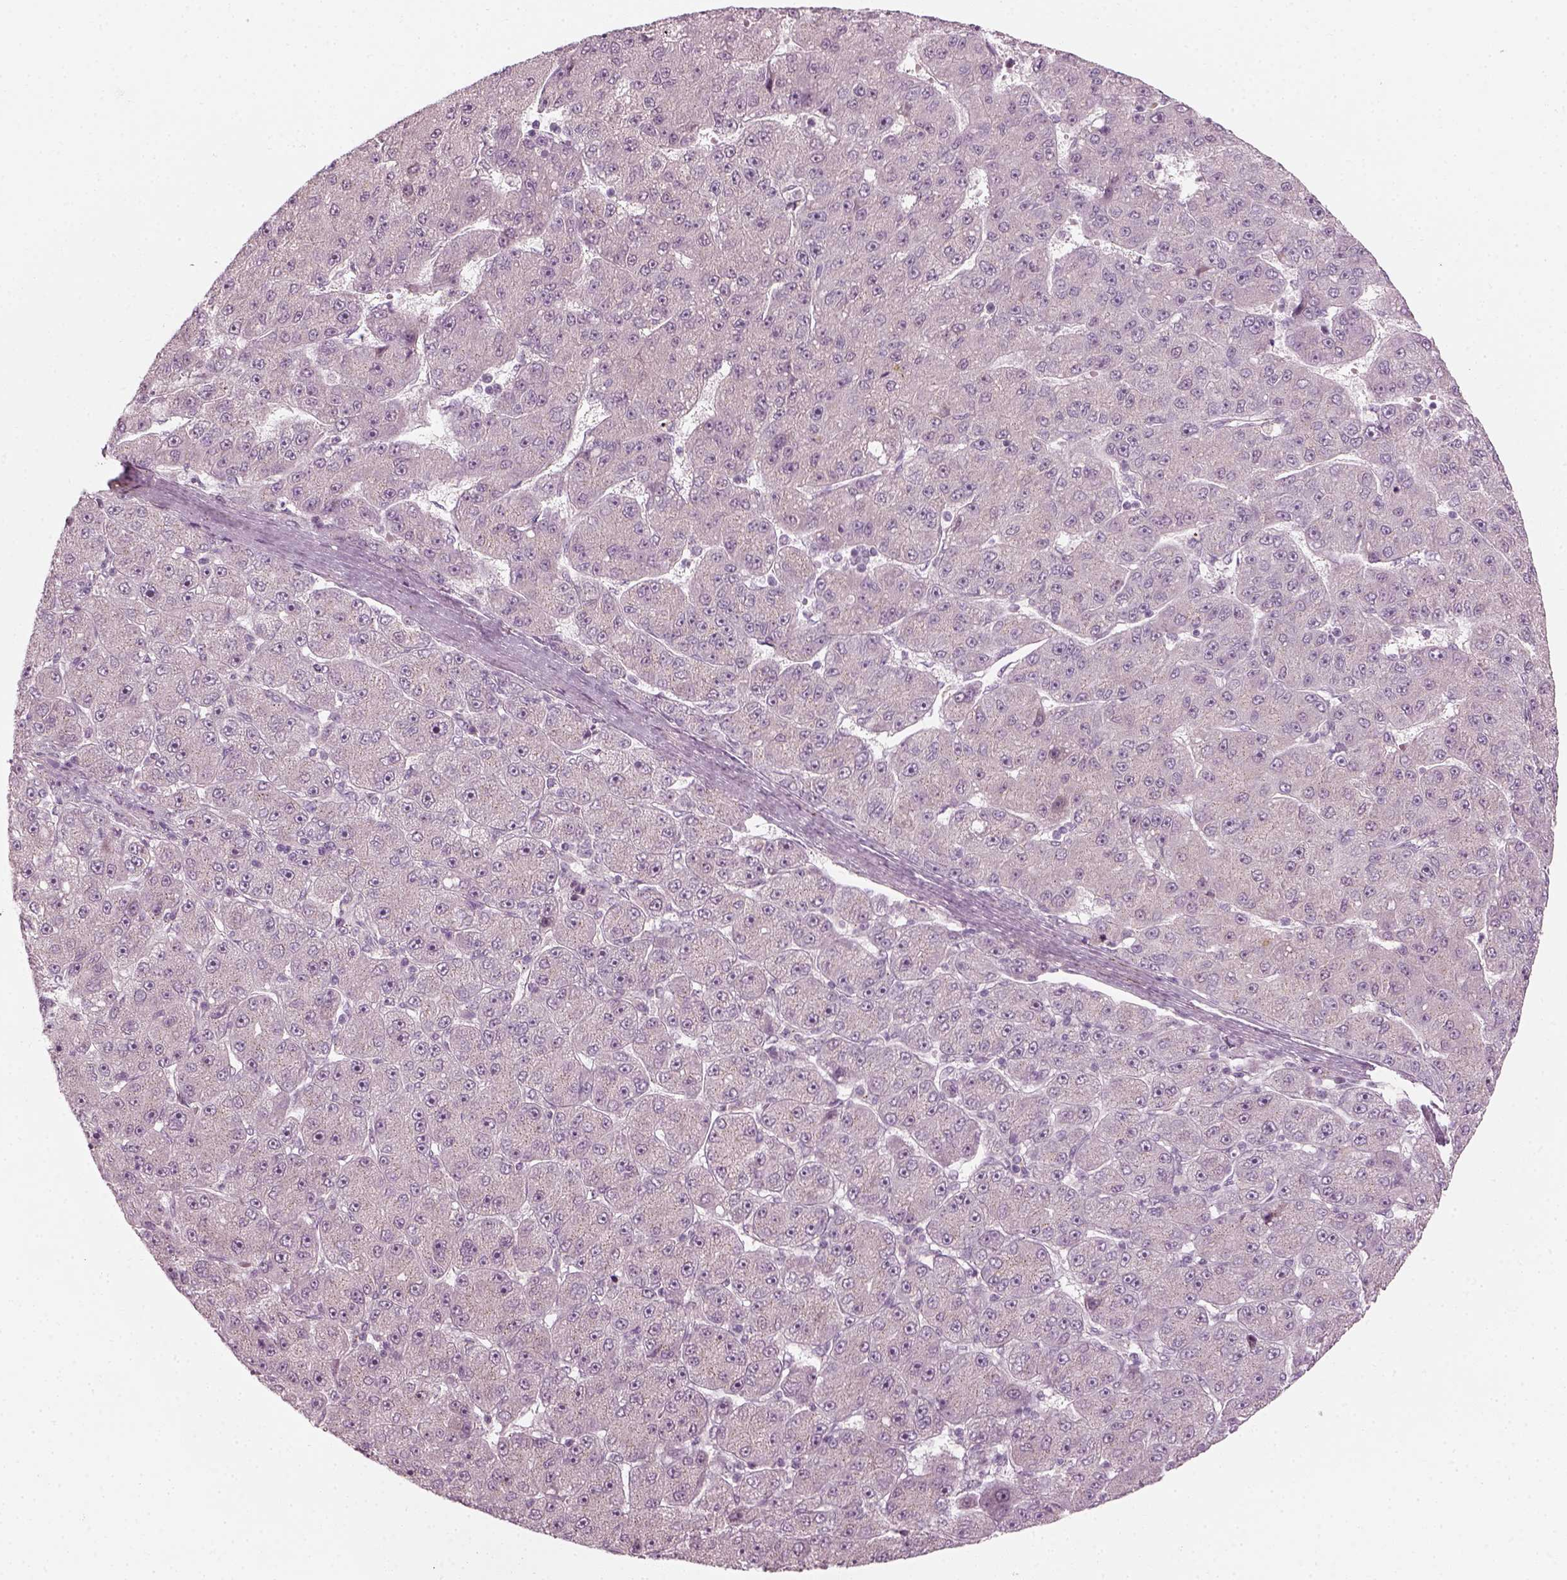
{"staining": {"intensity": "negative", "quantity": "none", "location": "none"}, "tissue": "liver cancer", "cell_type": "Tumor cells", "image_type": "cancer", "snomed": [{"axis": "morphology", "description": "Carcinoma, Hepatocellular, NOS"}, {"axis": "topography", "description": "Liver"}], "caption": "This image is of liver cancer (hepatocellular carcinoma) stained with immunohistochemistry to label a protein in brown with the nuclei are counter-stained blue. There is no expression in tumor cells.", "gene": "MLIP", "patient": {"sex": "male", "age": 67}}